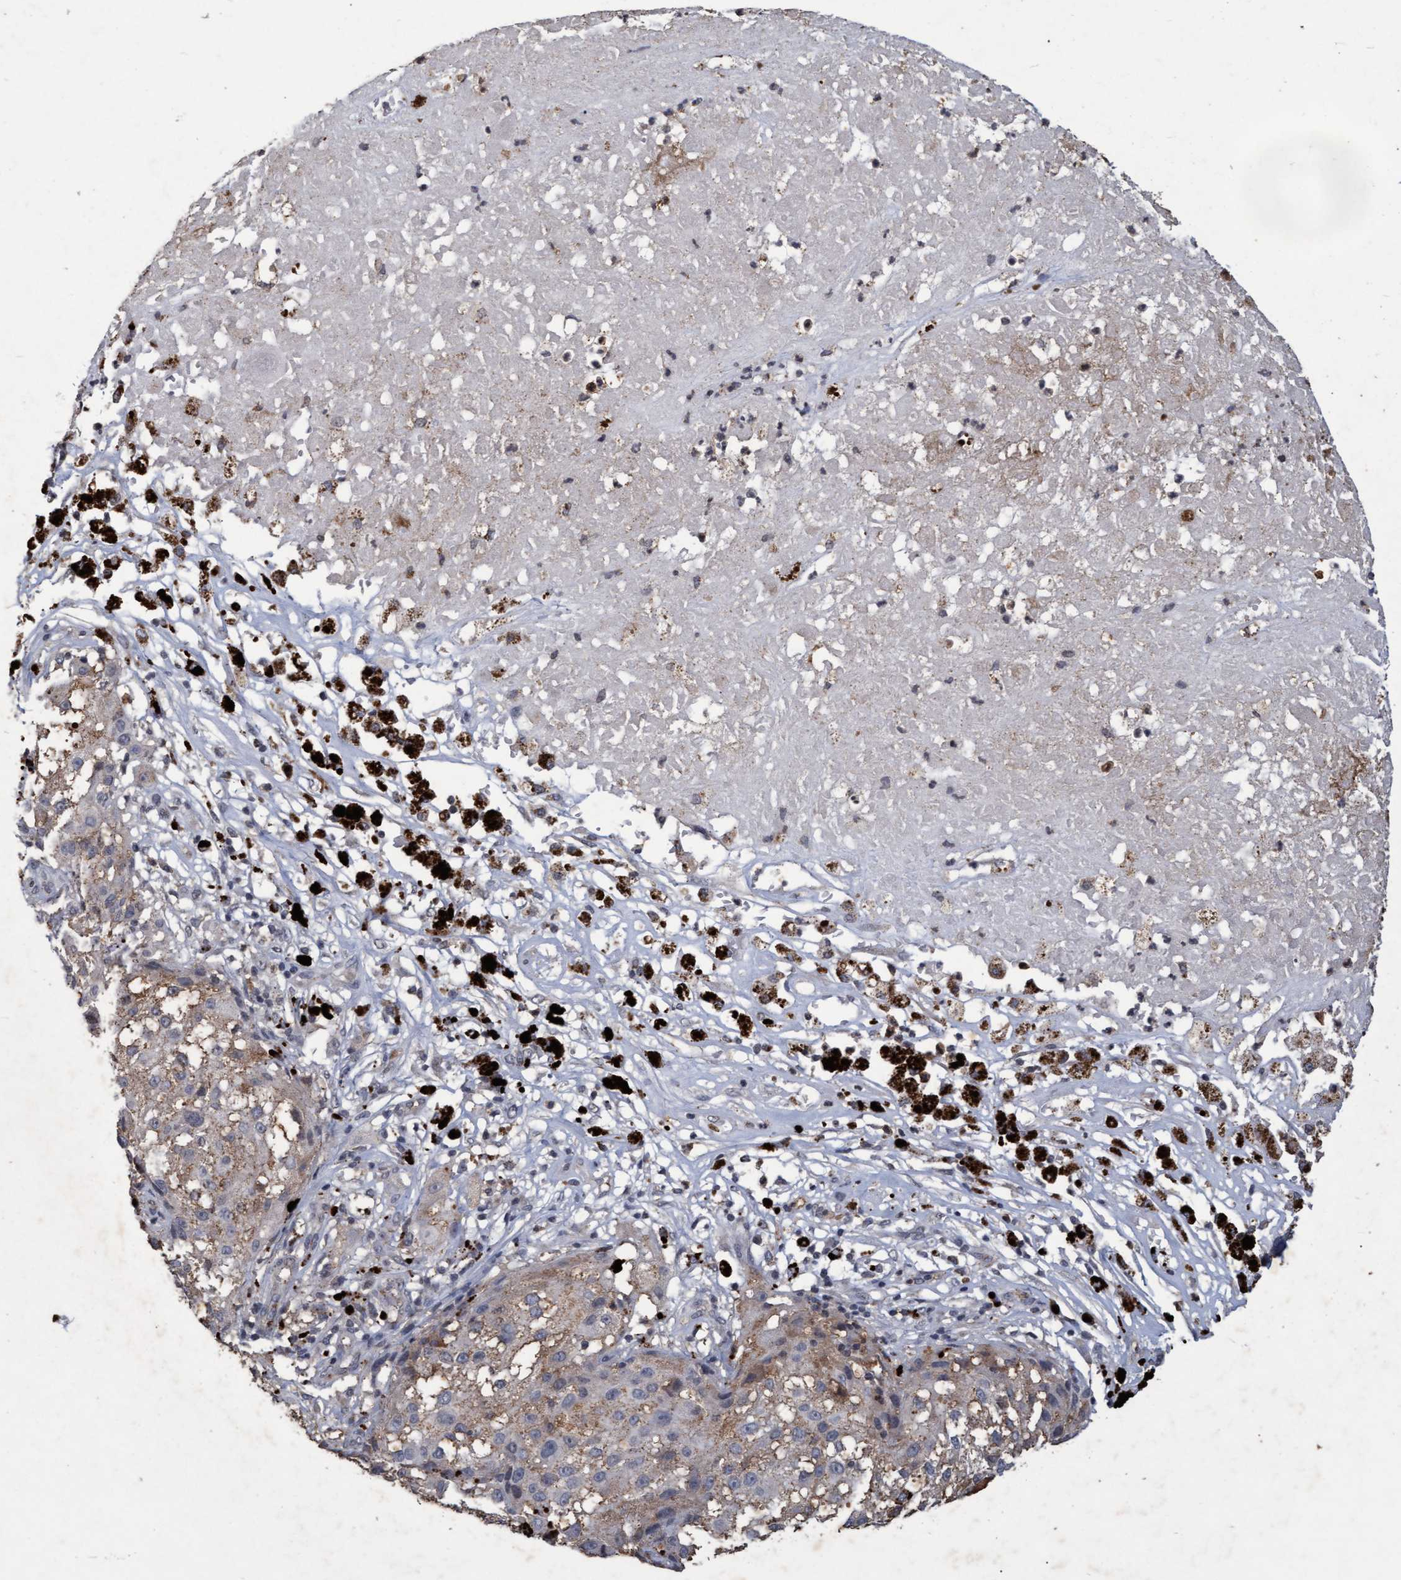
{"staining": {"intensity": "weak", "quantity": "<25%", "location": "cytoplasmic/membranous"}, "tissue": "melanoma", "cell_type": "Tumor cells", "image_type": "cancer", "snomed": [{"axis": "morphology", "description": "Necrosis, NOS"}, {"axis": "morphology", "description": "Malignant melanoma, NOS"}, {"axis": "topography", "description": "Skin"}], "caption": "Tumor cells show no significant positivity in melanoma.", "gene": "GALC", "patient": {"sex": "female", "age": 87}}